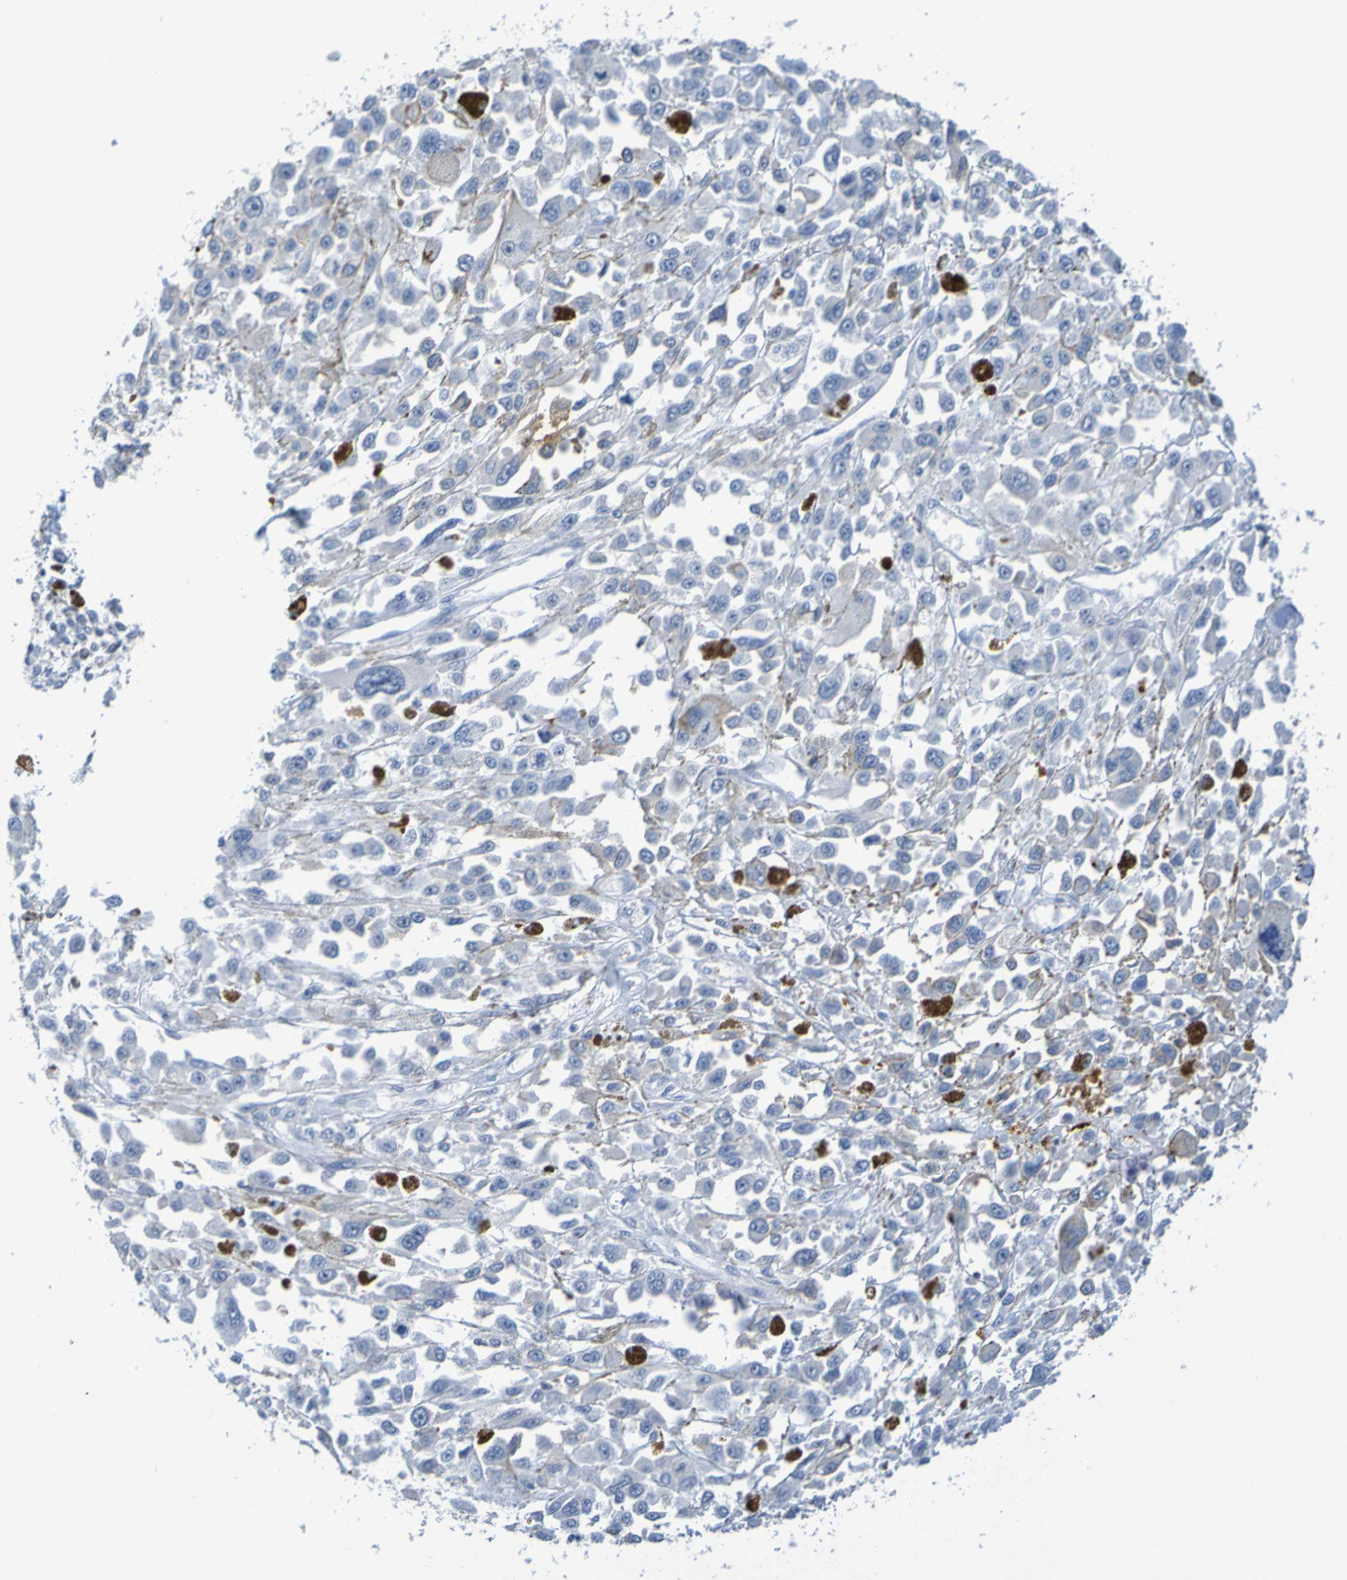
{"staining": {"intensity": "negative", "quantity": "none", "location": "none"}, "tissue": "melanoma", "cell_type": "Tumor cells", "image_type": "cancer", "snomed": [{"axis": "morphology", "description": "Malignant melanoma, Metastatic site"}, {"axis": "topography", "description": "Lymph node"}], "caption": "A micrograph of malignant melanoma (metastatic site) stained for a protein displays no brown staining in tumor cells. (Brightfield microscopy of DAB (3,3'-diaminobenzidine) IHC at high magnification).", "gene": "IL10", "patient": {"sex": "male", "age": 59}}